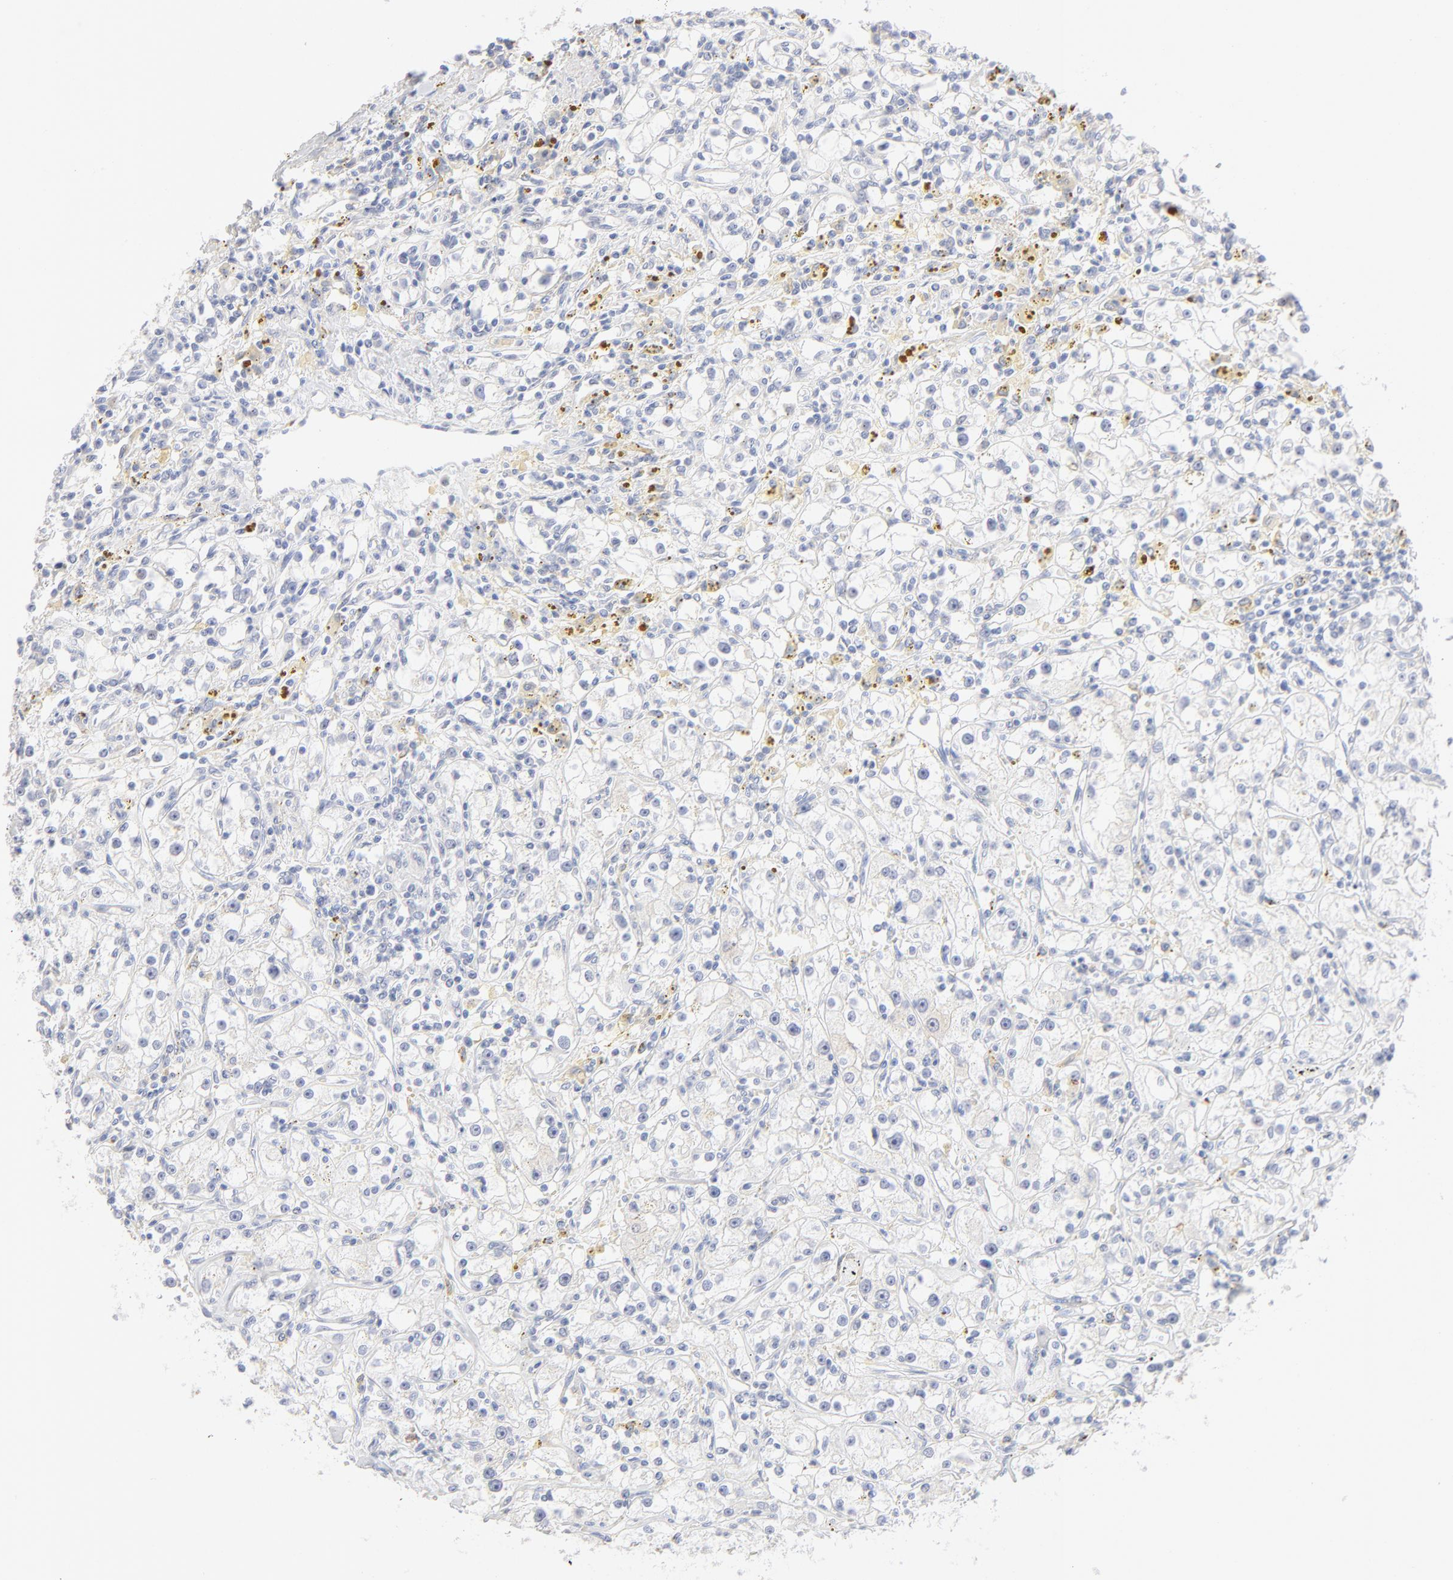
{"staining": {"intensity": "negative", "quantity": "none", "location": "none"}, "tissue": "renal cancer", "cell_type": "Tumor cells", "image_type": "cancer", "snomed": [{"axis": "morphology", "description": "Adenocarcinoma, NOS"}, {"axis": "topography", "description": "Kidney"}], "caption": "Tumor cells are negative for protein expression in human adenocarcinoma (renal).", "gene": "ONECUT1", "patient": {"sex": "male", "age": 56}}